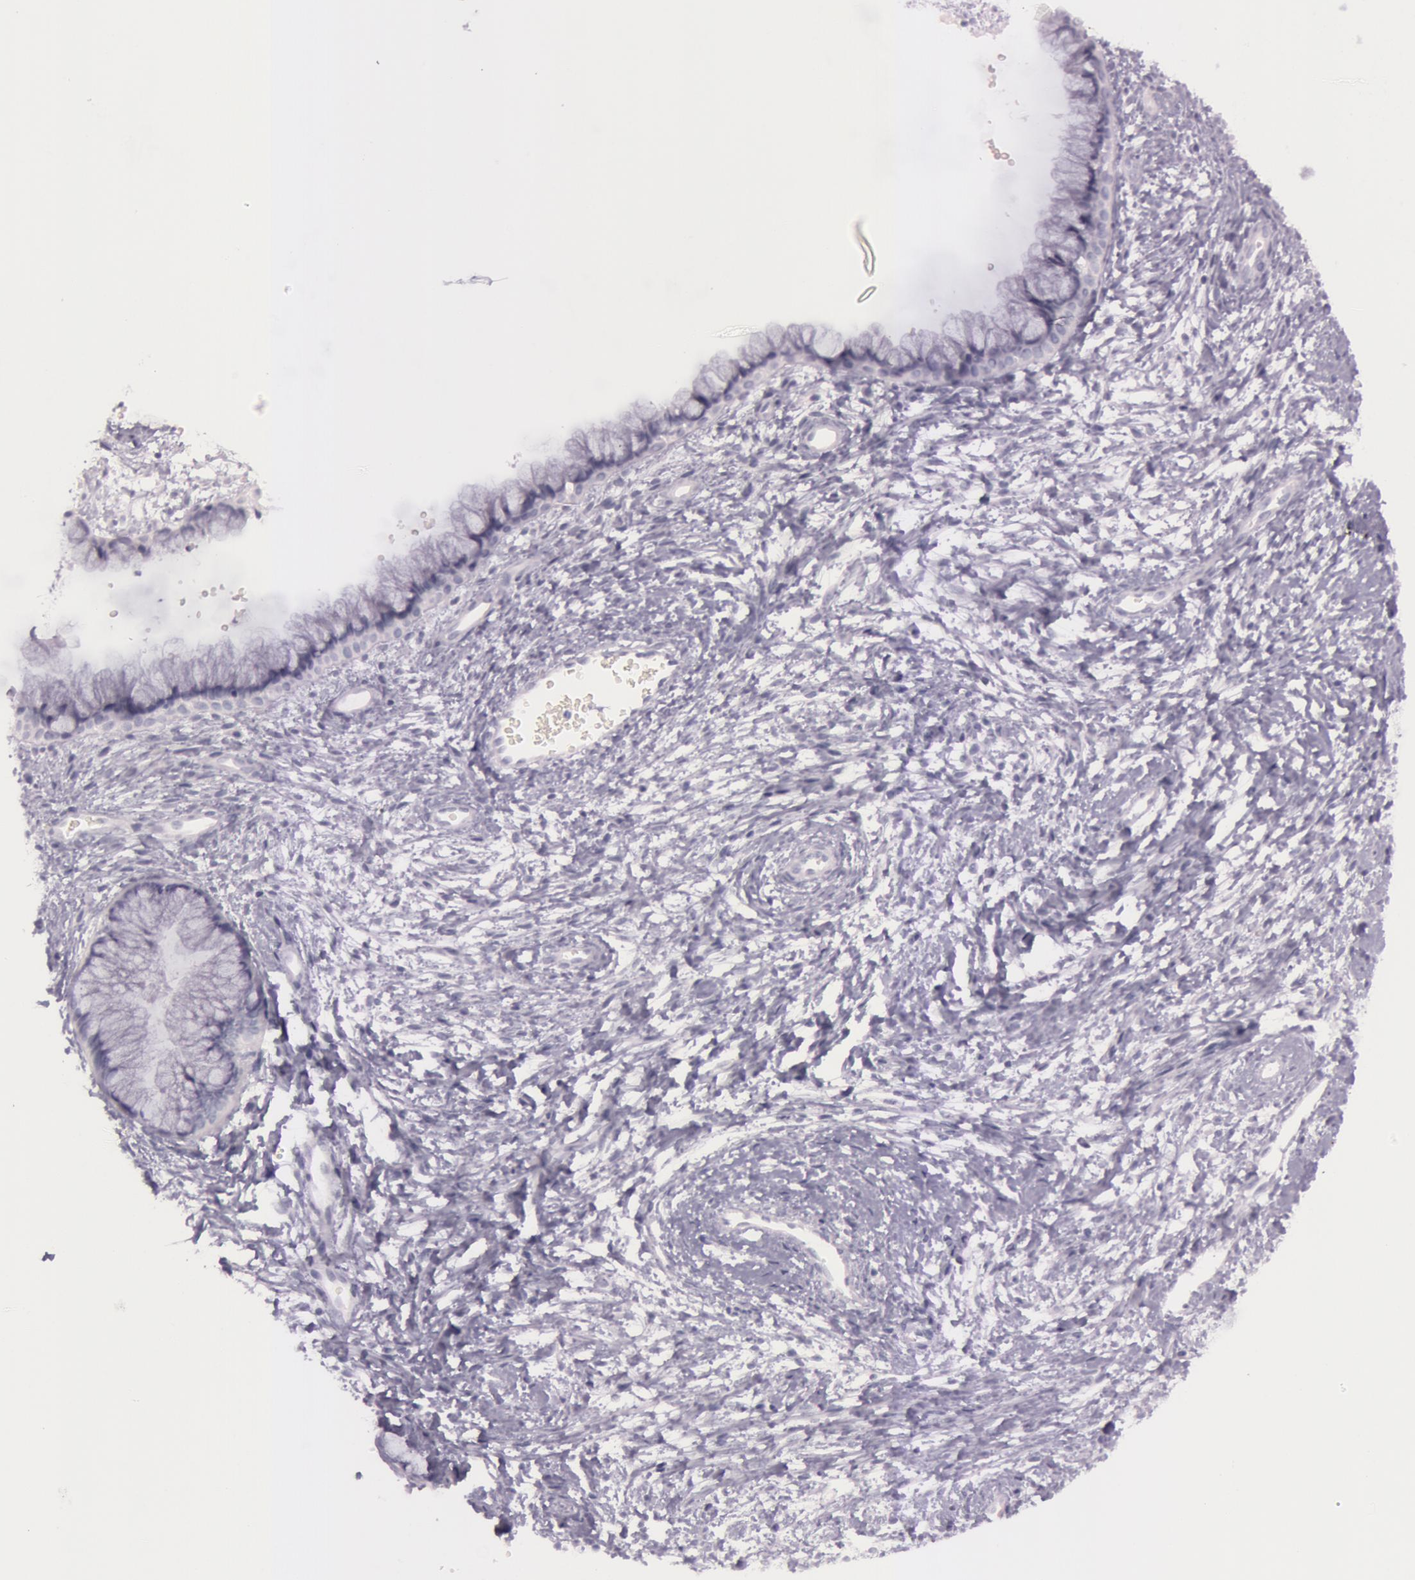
{"staining": {"intensity": "negative", "quantity": "none", "location": "none"}, "tissue": "cervix", "cell_type": "Glandular cells", "image_type": "normal", "snomed": [{"axis": "morphology", "description": "Normal tissue, NOS"}, {"axis": "topography", "description": "Cervix"}], "caption": "High magnification brightfield microscopy of unremarkable cervix stained with DAB (brown) and counterstained with hematoxylin (blue): glandular cells show no significant positivity. (DAB immunohistochemistry (IHC) with hematoxylin counter stain).", "gene": "S100A7", "patient": {"sex": "female", "age": 39}}